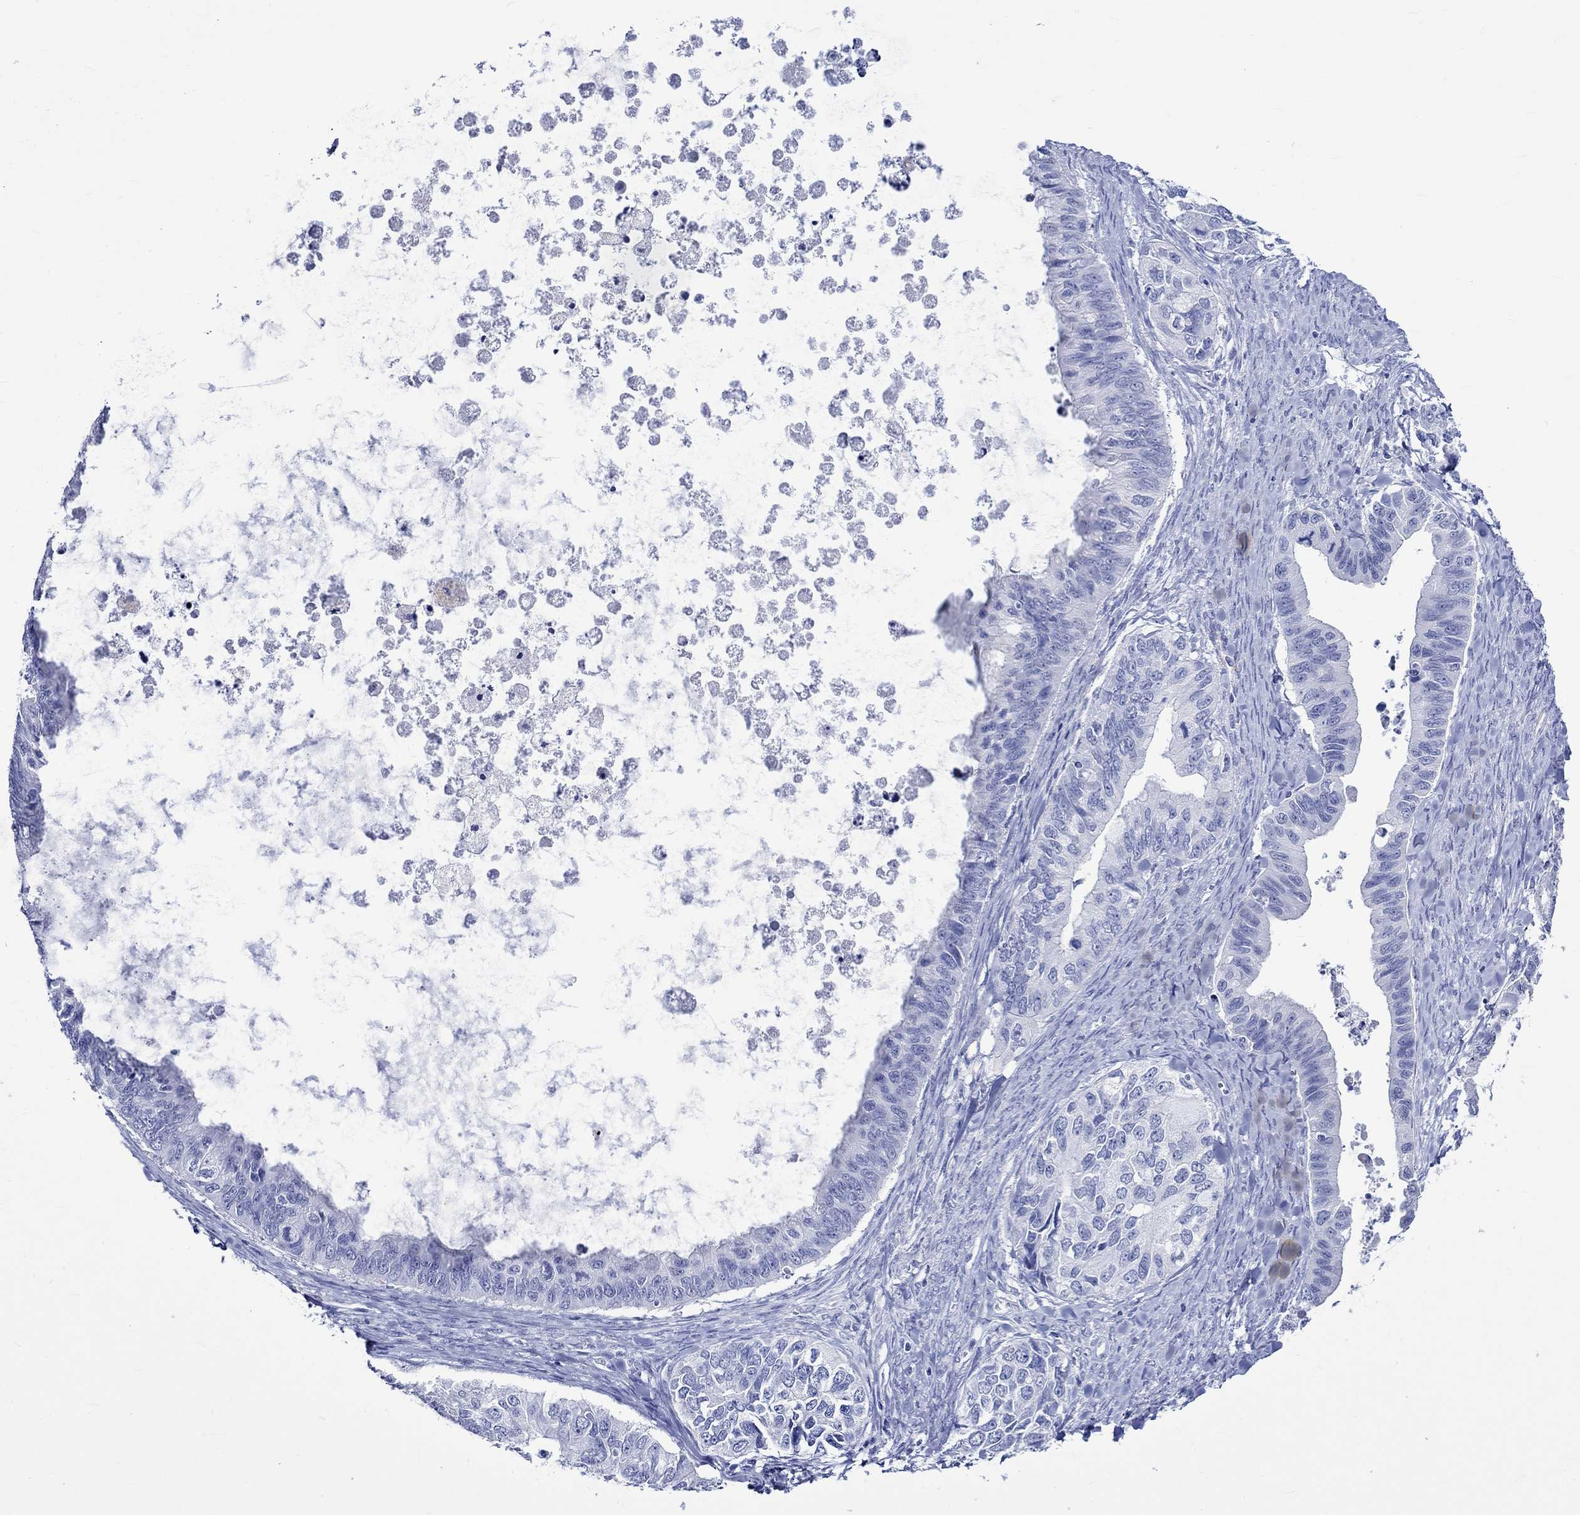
{"staining": {"intensity": "negative", "quantity": "none", "location": "none"}, "tissue": "ovarian cancer", "cell_type": "Tumor cells", "image_type": "cancer", "snomed": [{"axis": "morphology", "description": "Cystadenocarcinoma, mucinous, NOS"}, {"axis": "topography", "description": "Ovary"}], "caption": "Immunohistochemistry (IHC) photomicrograph of neoplastic tissue: human ovarian cancer stained with DAB (3,3'-diaminobenzidine) shows no significant protein expression in tumor cells.", "gene": "CRYAB", "patient": {"sex": "female", "age": 76}}